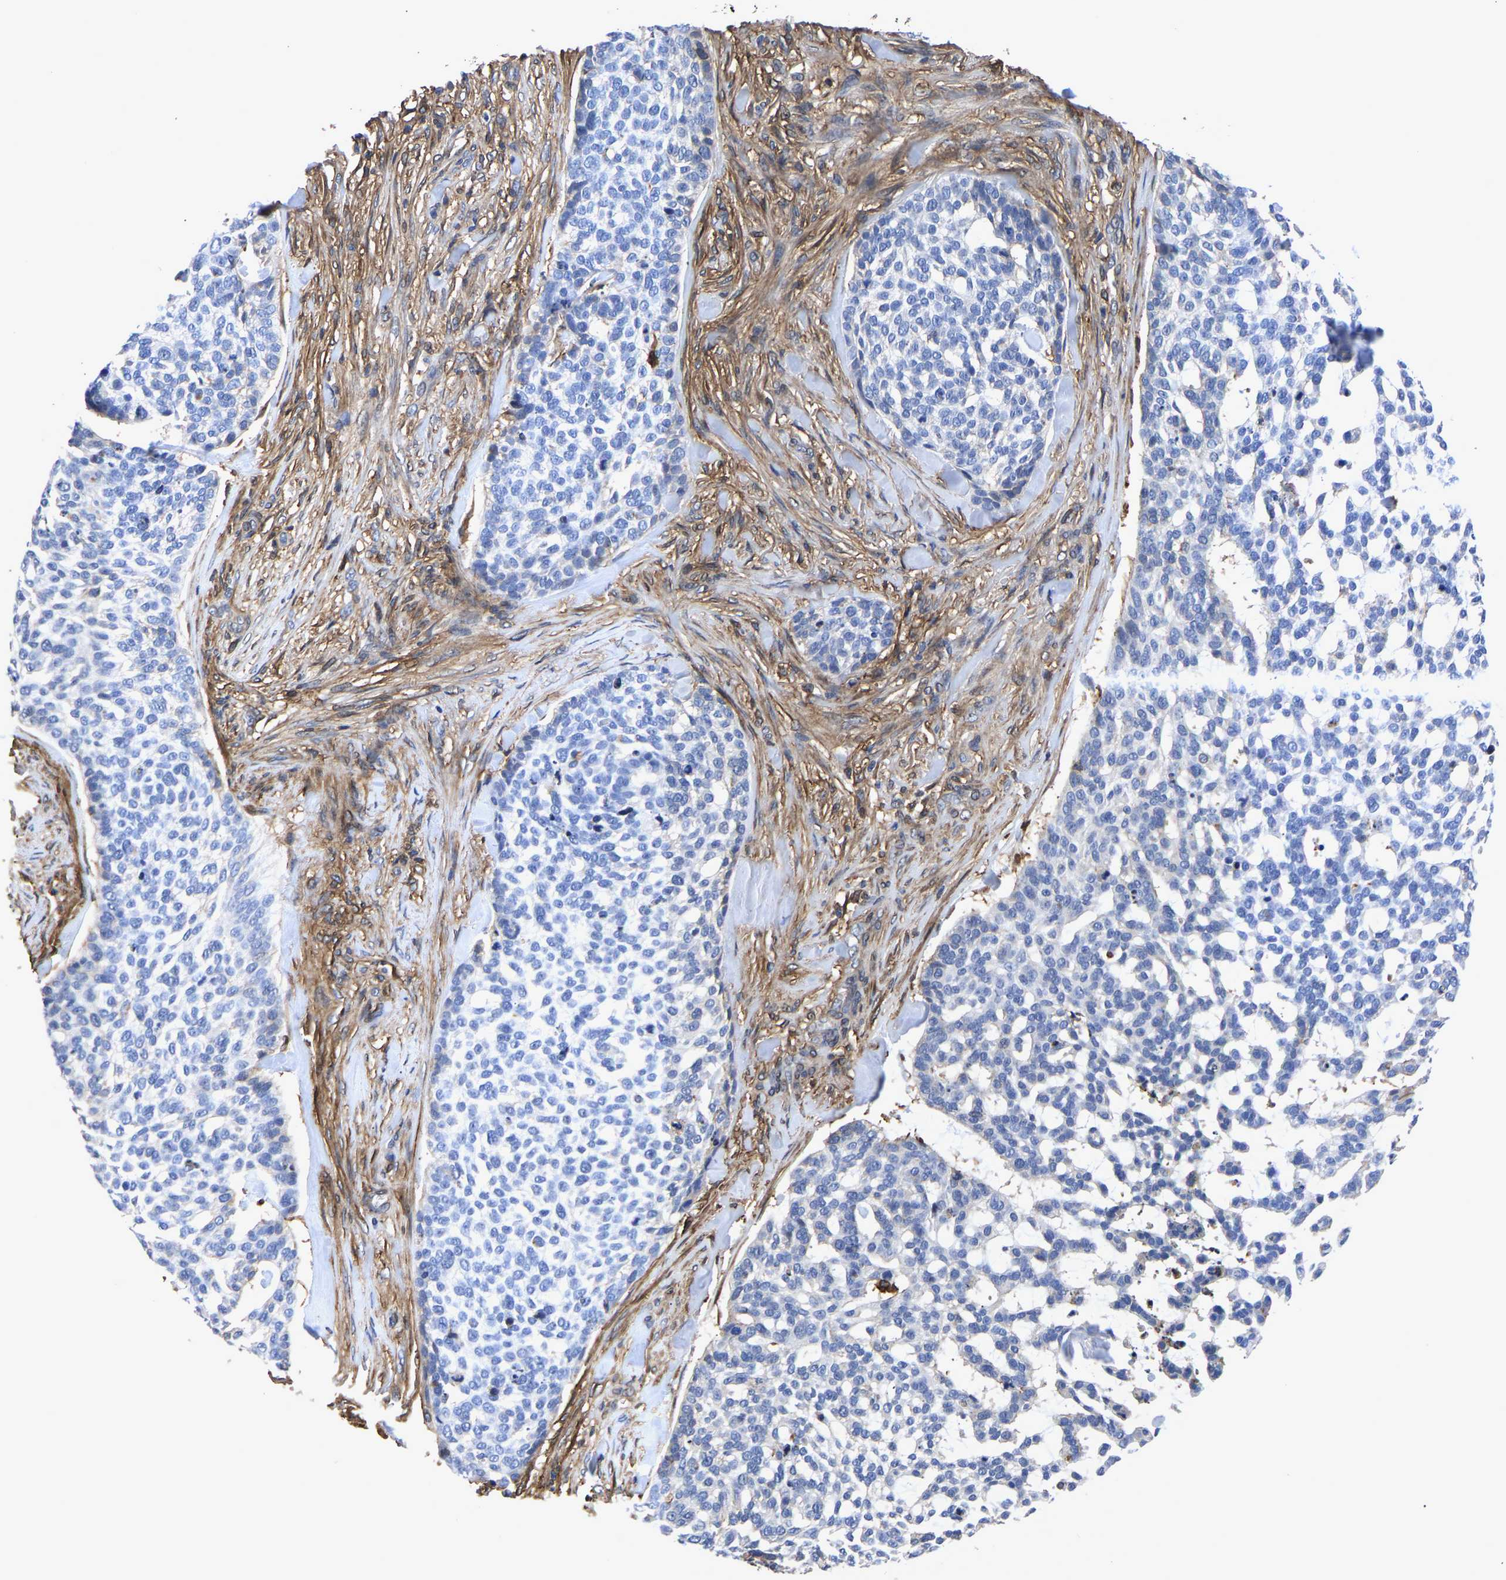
{"staining": {"intensity": "negative", "quantity": "none", "location": "none"}, "tissue": "skin cancer", "cell_type": "Tumor cells", "image_type": "cancer", "snomed": [{"axis": "morphology", "description": "Basal cell carcinoma"}, {"axis": "topography", "description": "Skin"}], "caption": "Protein analysis of skin basal cell carcinoma reveals no significant staining in tumor cells.", "gene": "LIF", "patient": {"sex": "female", "age": 64}}